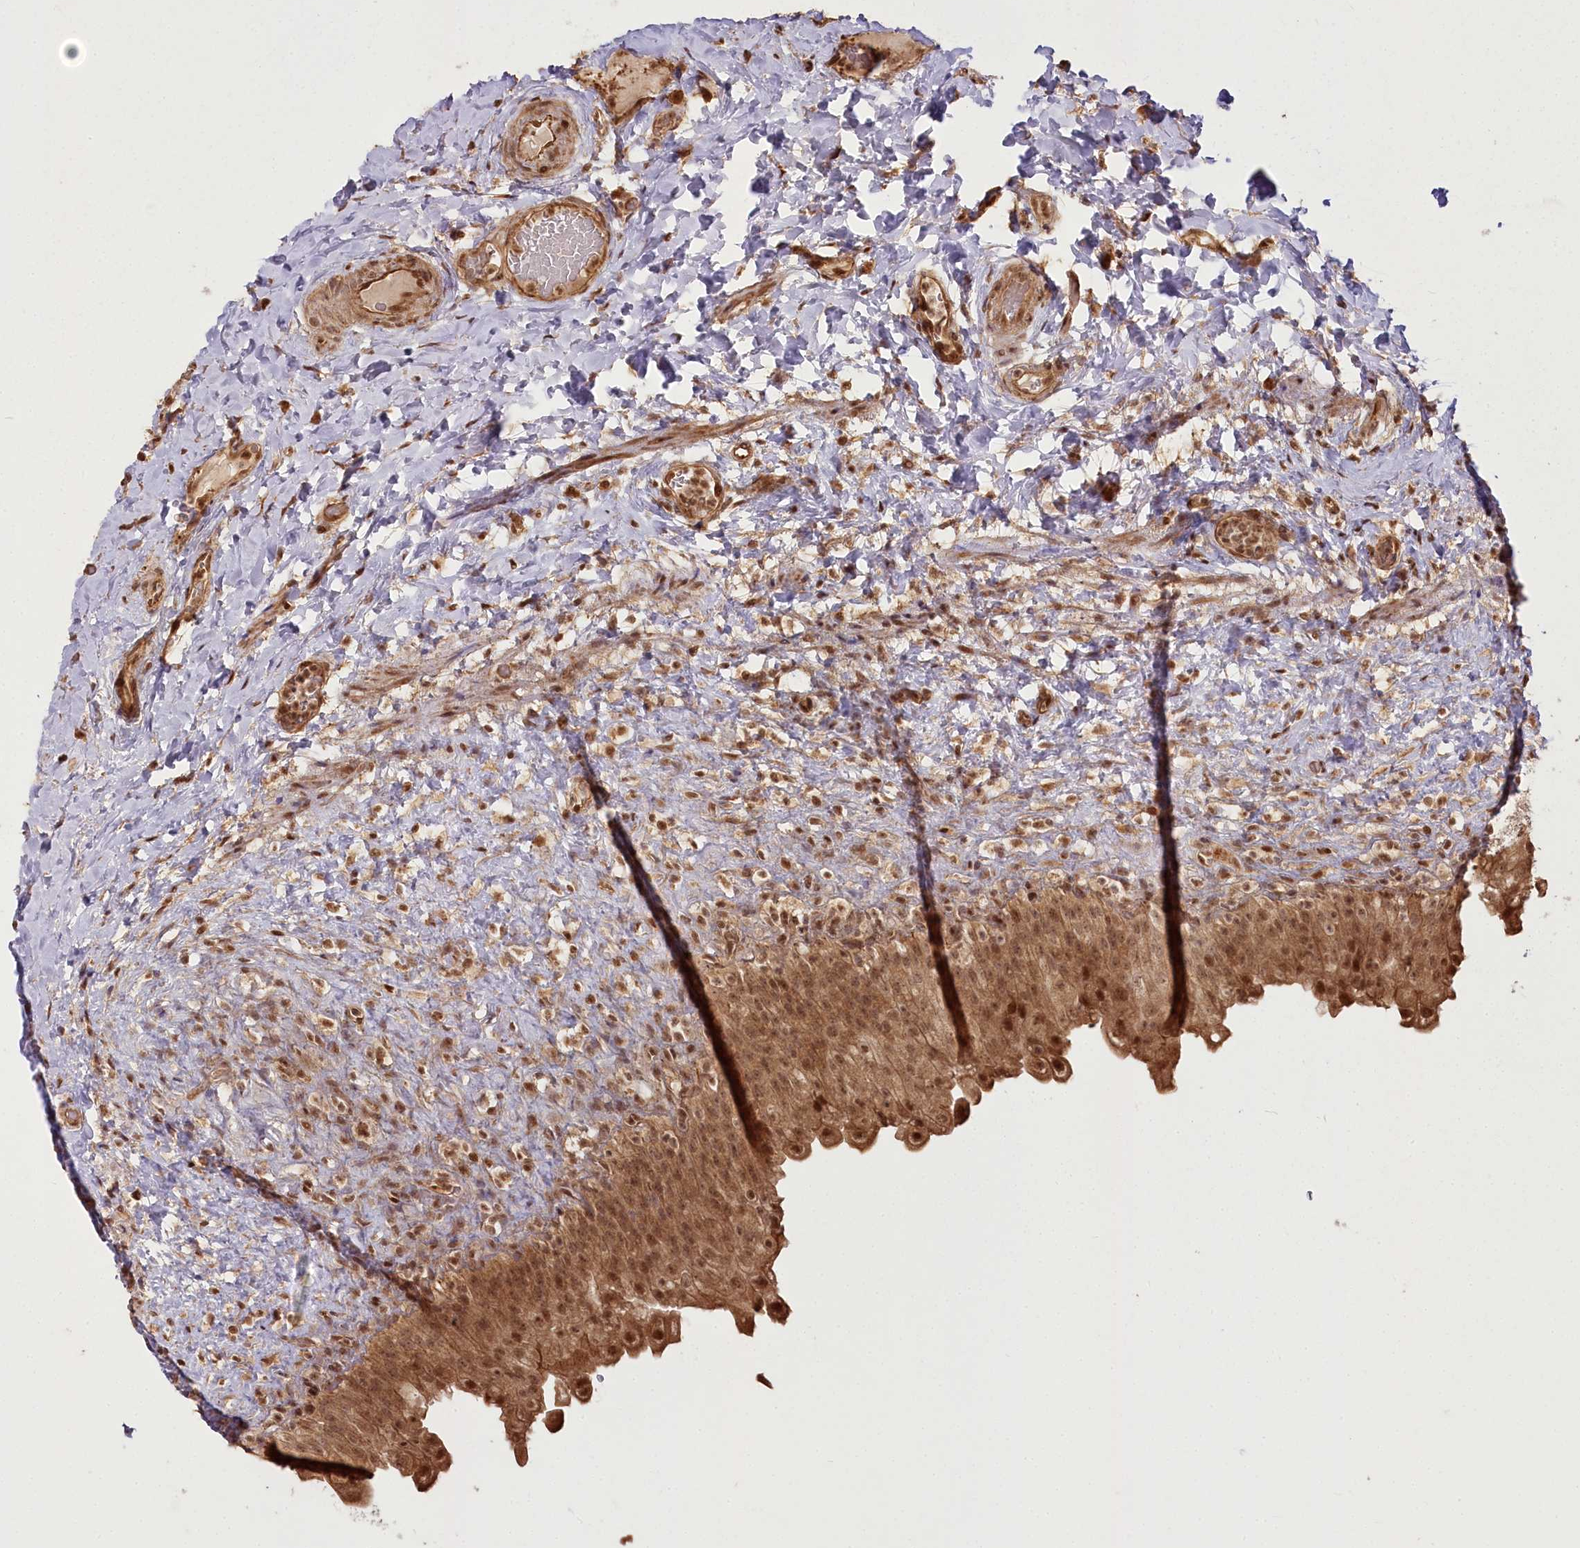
{"staining": {"intensity": "strong", "quantity": ">75%", "location": "cytoplasmic/membranous,nuclear"}, "tissue": "urinary bladder", "cell_type": "Urothelial cells", "image_type": "normal", "snomed": [{"axis": "morphology", "description": "Normal tissue, NOS"}, {"axis": "topography", "description": "Urinary bladder"}], "caption": "A high amount of strong cytoplasmic/membranous,nuclear positivity is appreciated in approximately >75% of urothelial cells in benign urinary bladder.", "gene": "R3HDM2", "patient": {"sex": "female", "age": 27}}